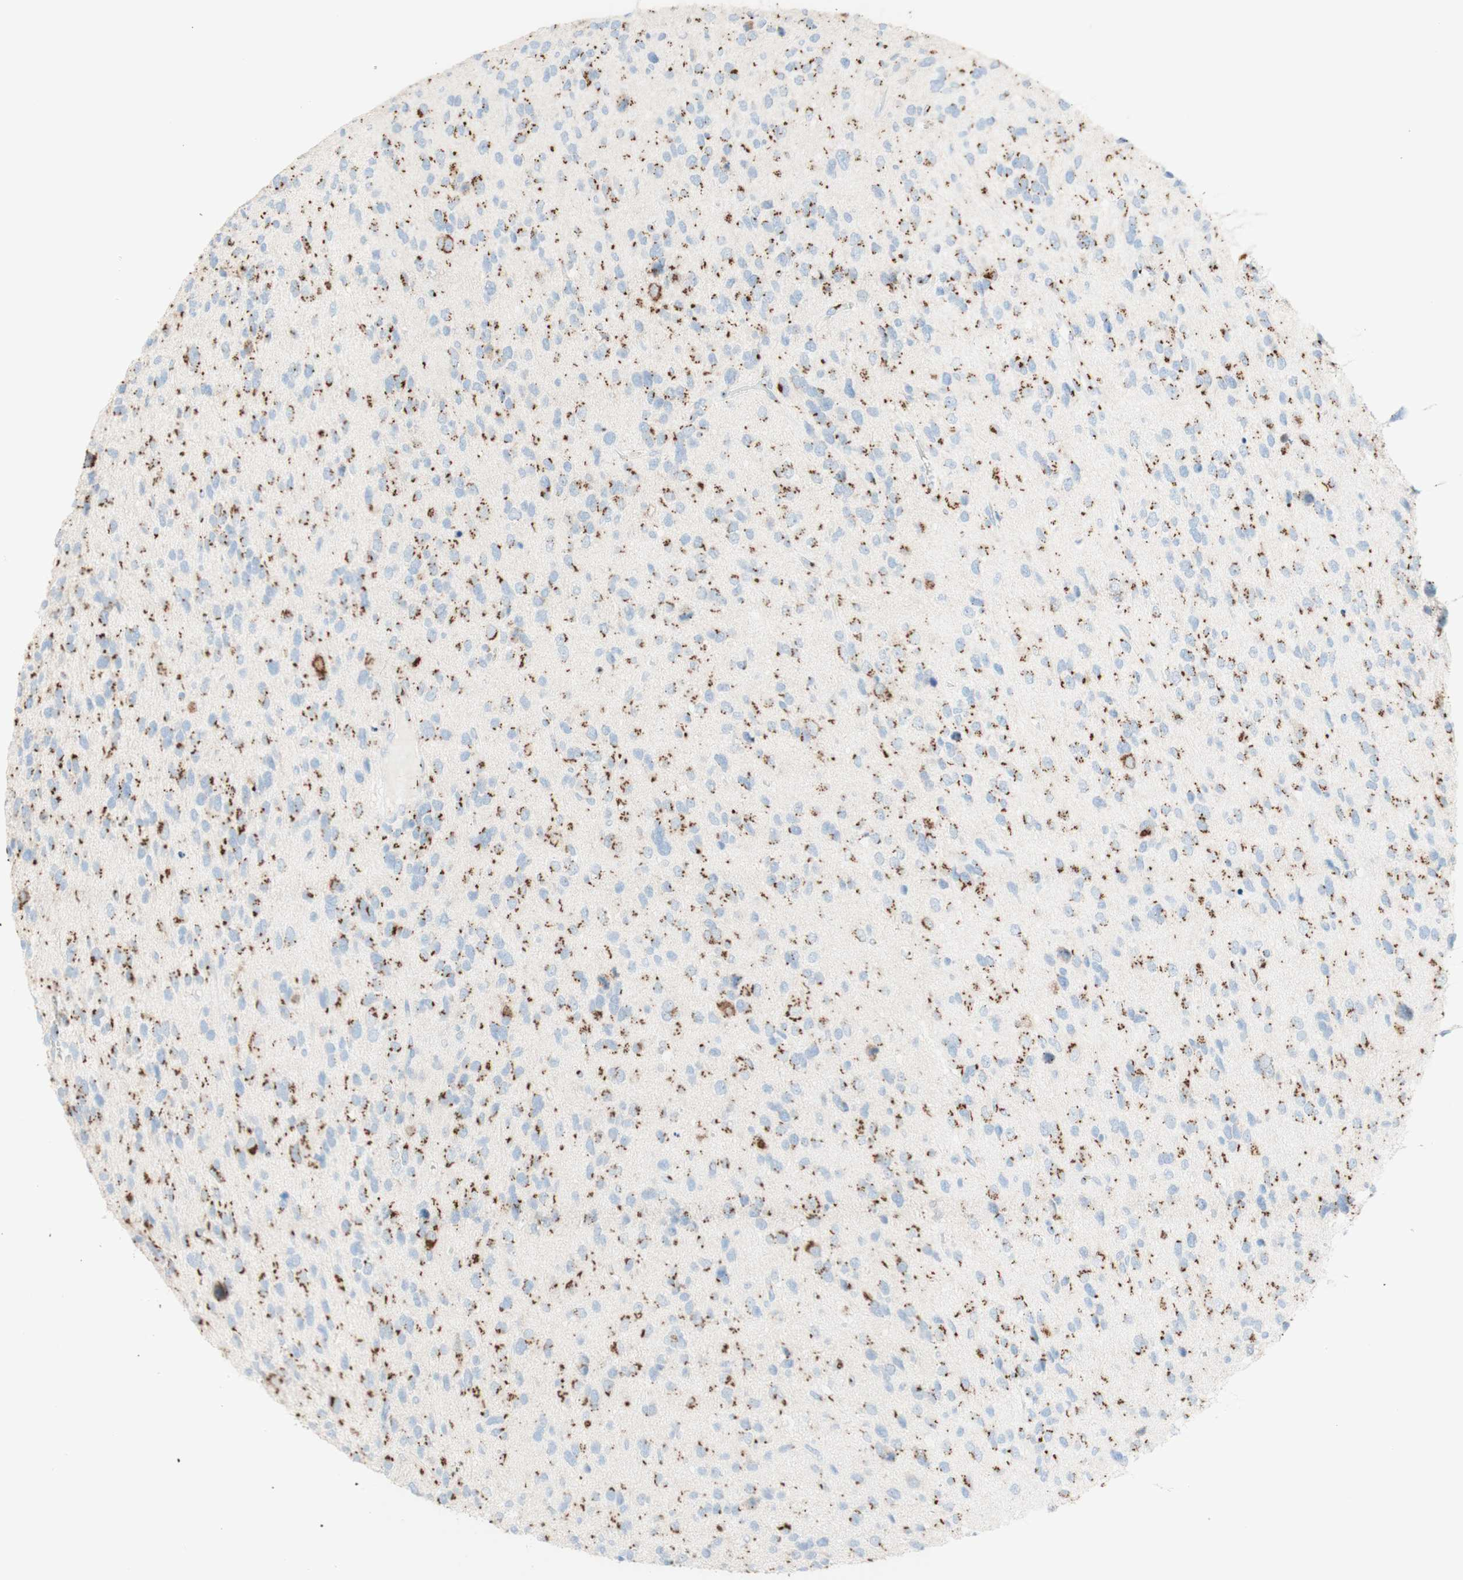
{"staining": {"intensity": "strong", "quantity": ">75%", "location": "cytoplasmic/membranous"}, "tissue": "glioma", "cell_type": "Tumor cells", "image_type": "cancer", "snomed": [{"axis": "morphology", "description": "Glioma, malignant, High grade"}, {"axis": "topography", "description": "Brain"}], "caption": "Human glioma stained for a protein (brown) displays strong cytoplasmic/membranous positive positivity in approximately >75% of tumor cells.", "gene": "GOLGB1", "patient": {"sex": "female", "age": 58}}